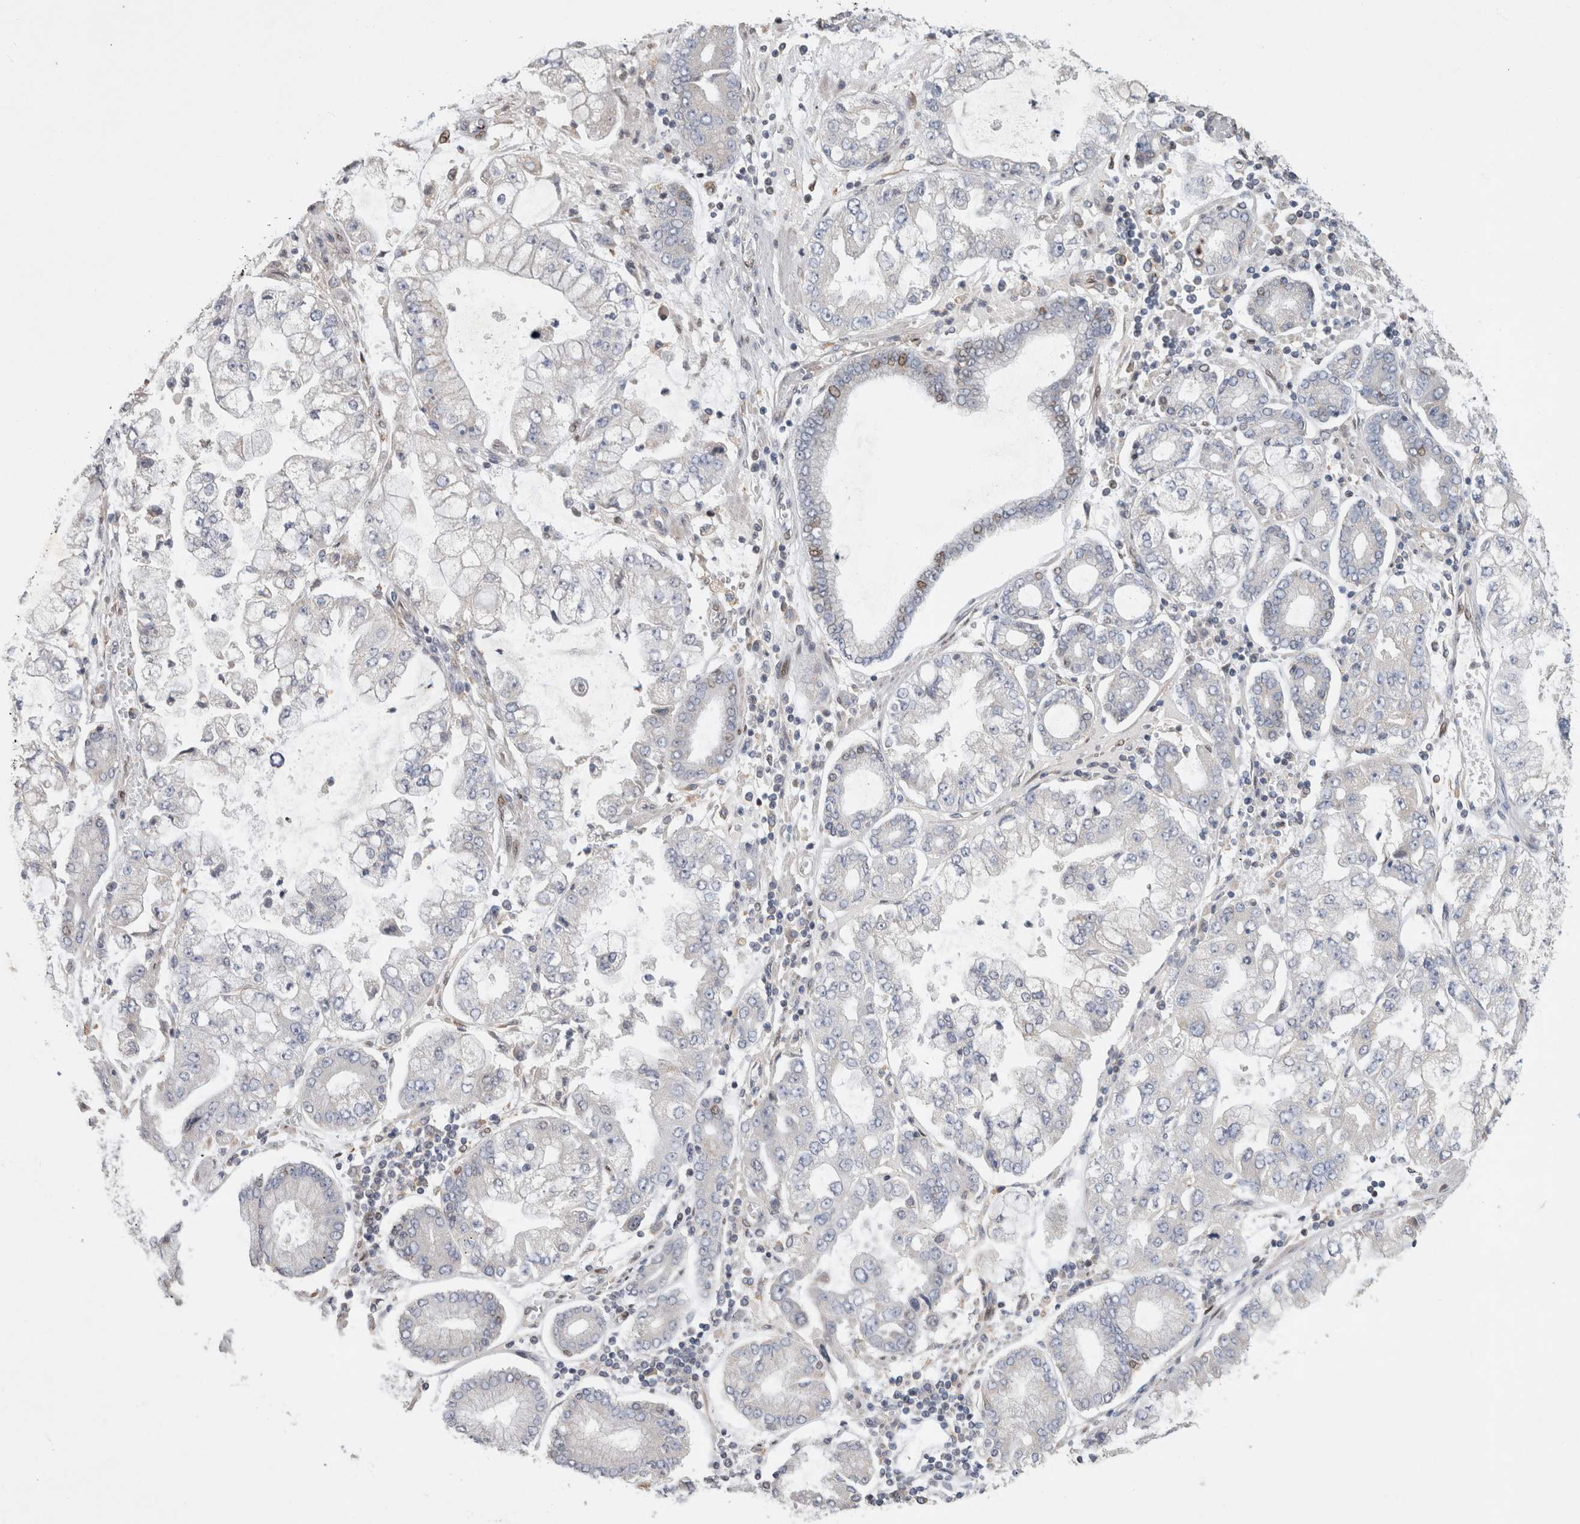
{"staining": {"intensity": "negative", "quantity": "none", "location": "none"}, "tissue": "stomach cancer", "cell_type": "Tumor cells", "image_type": "cancer", "snomed": [{"axis": "morphology", "description": "Adenocarcinoma, NOS"}, {"axis": "topography", "description": "Stomach"}], "caption": "Immunohistochemical staining of human adenocarcinoma (stomach) demonstrates no significant positivity in tumor cells.", "gene": "C8orf58", "patient": {"sex": "male", "age": 76}}